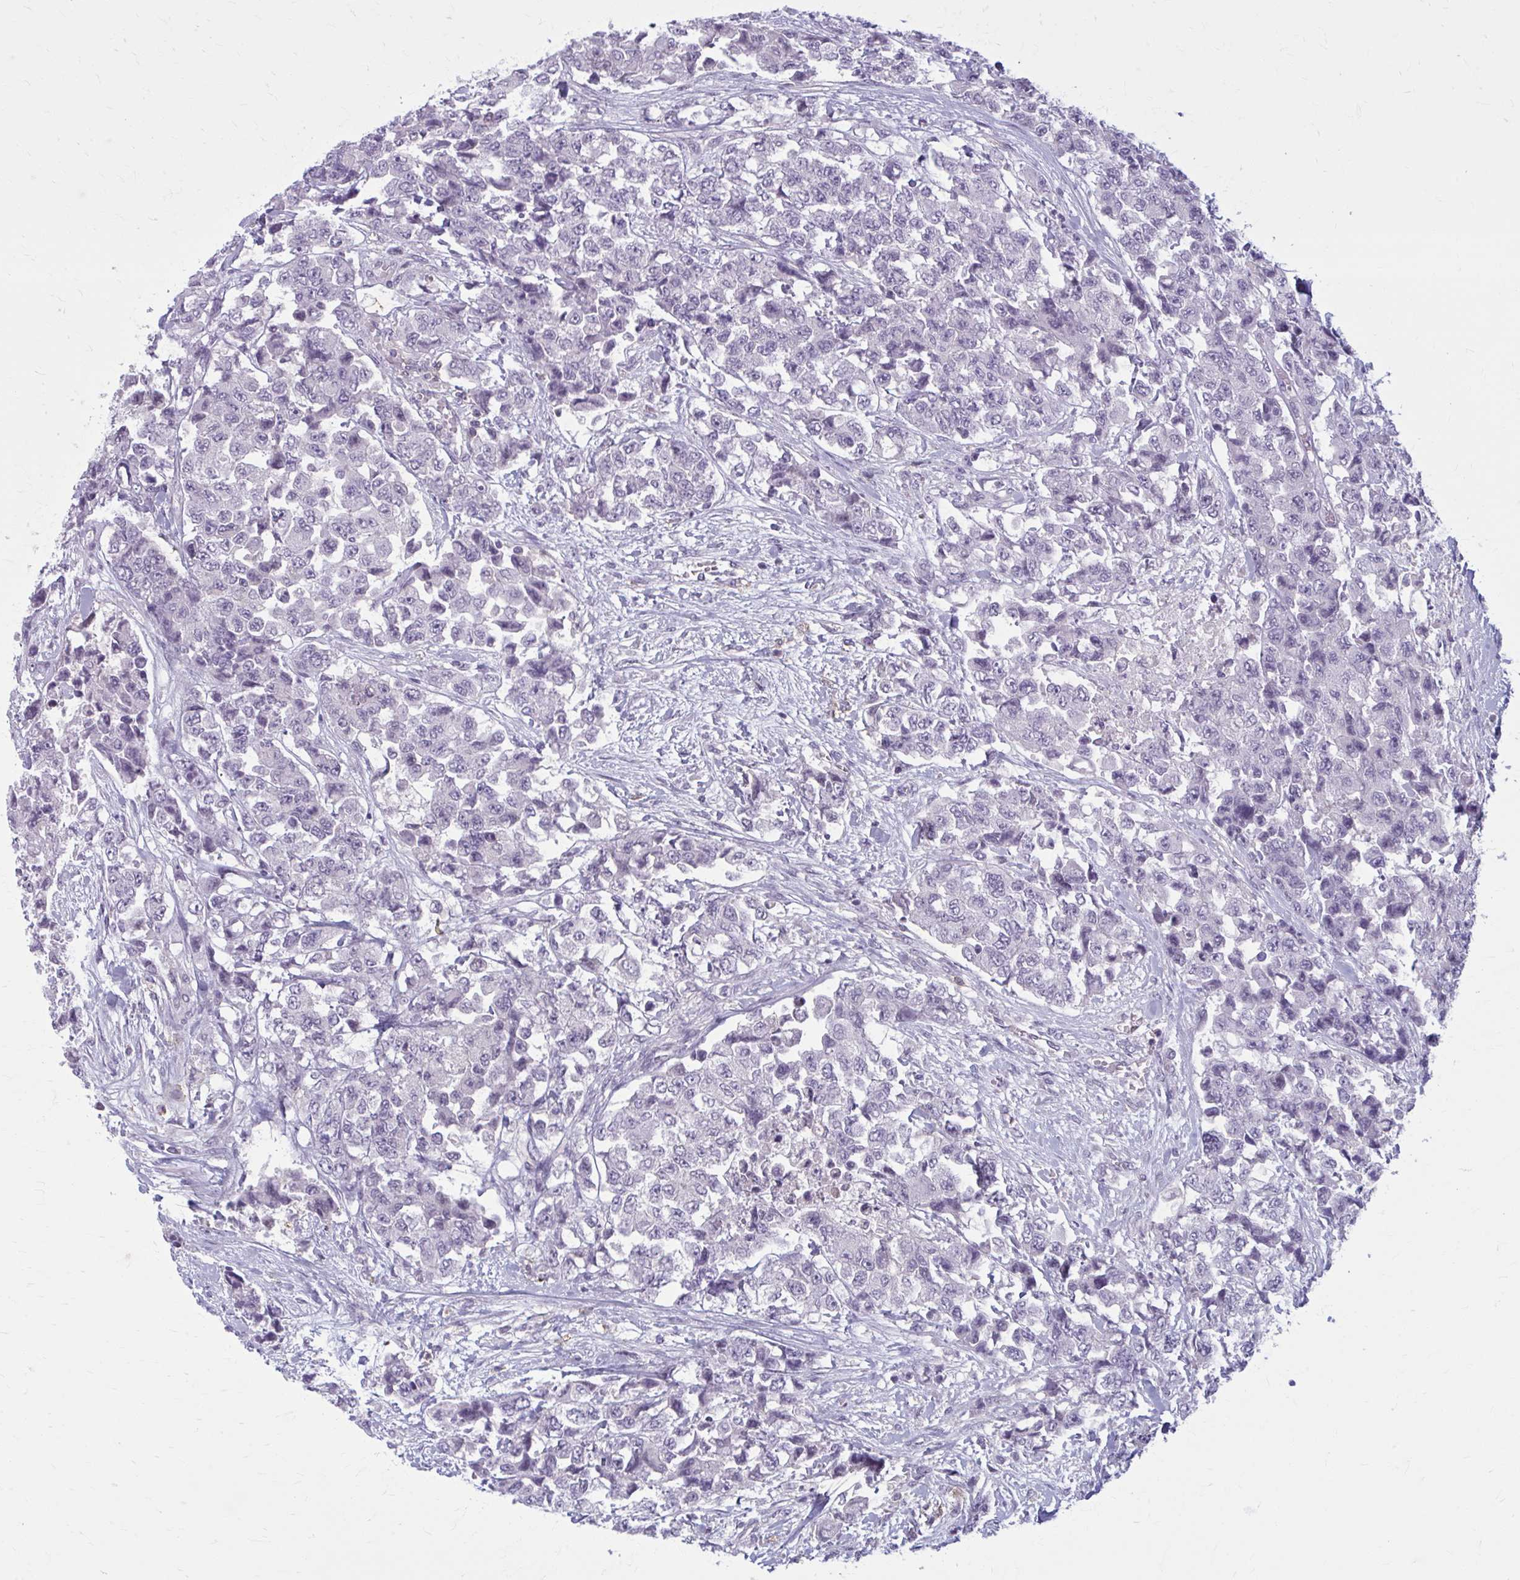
{"staining": {"intensity": "negative", "quantity": "none", "location": "none"}, "tissue": "urothelial cancer", "cell_type": "Tumor cells", "image_type": "cancer", "snomed": [{"axis": "morphology", "description": "Urothelial carcinoma, High grade"}, {"axis": "topography", "description": "Urinary bladder"}], "caption": "Micrograph shows no significant protein staining in tumor cells of urothelial cancer. Nuclei are stained in blue.", "gene": "CD38", "patient": {"sex": "female", "age": 78}}